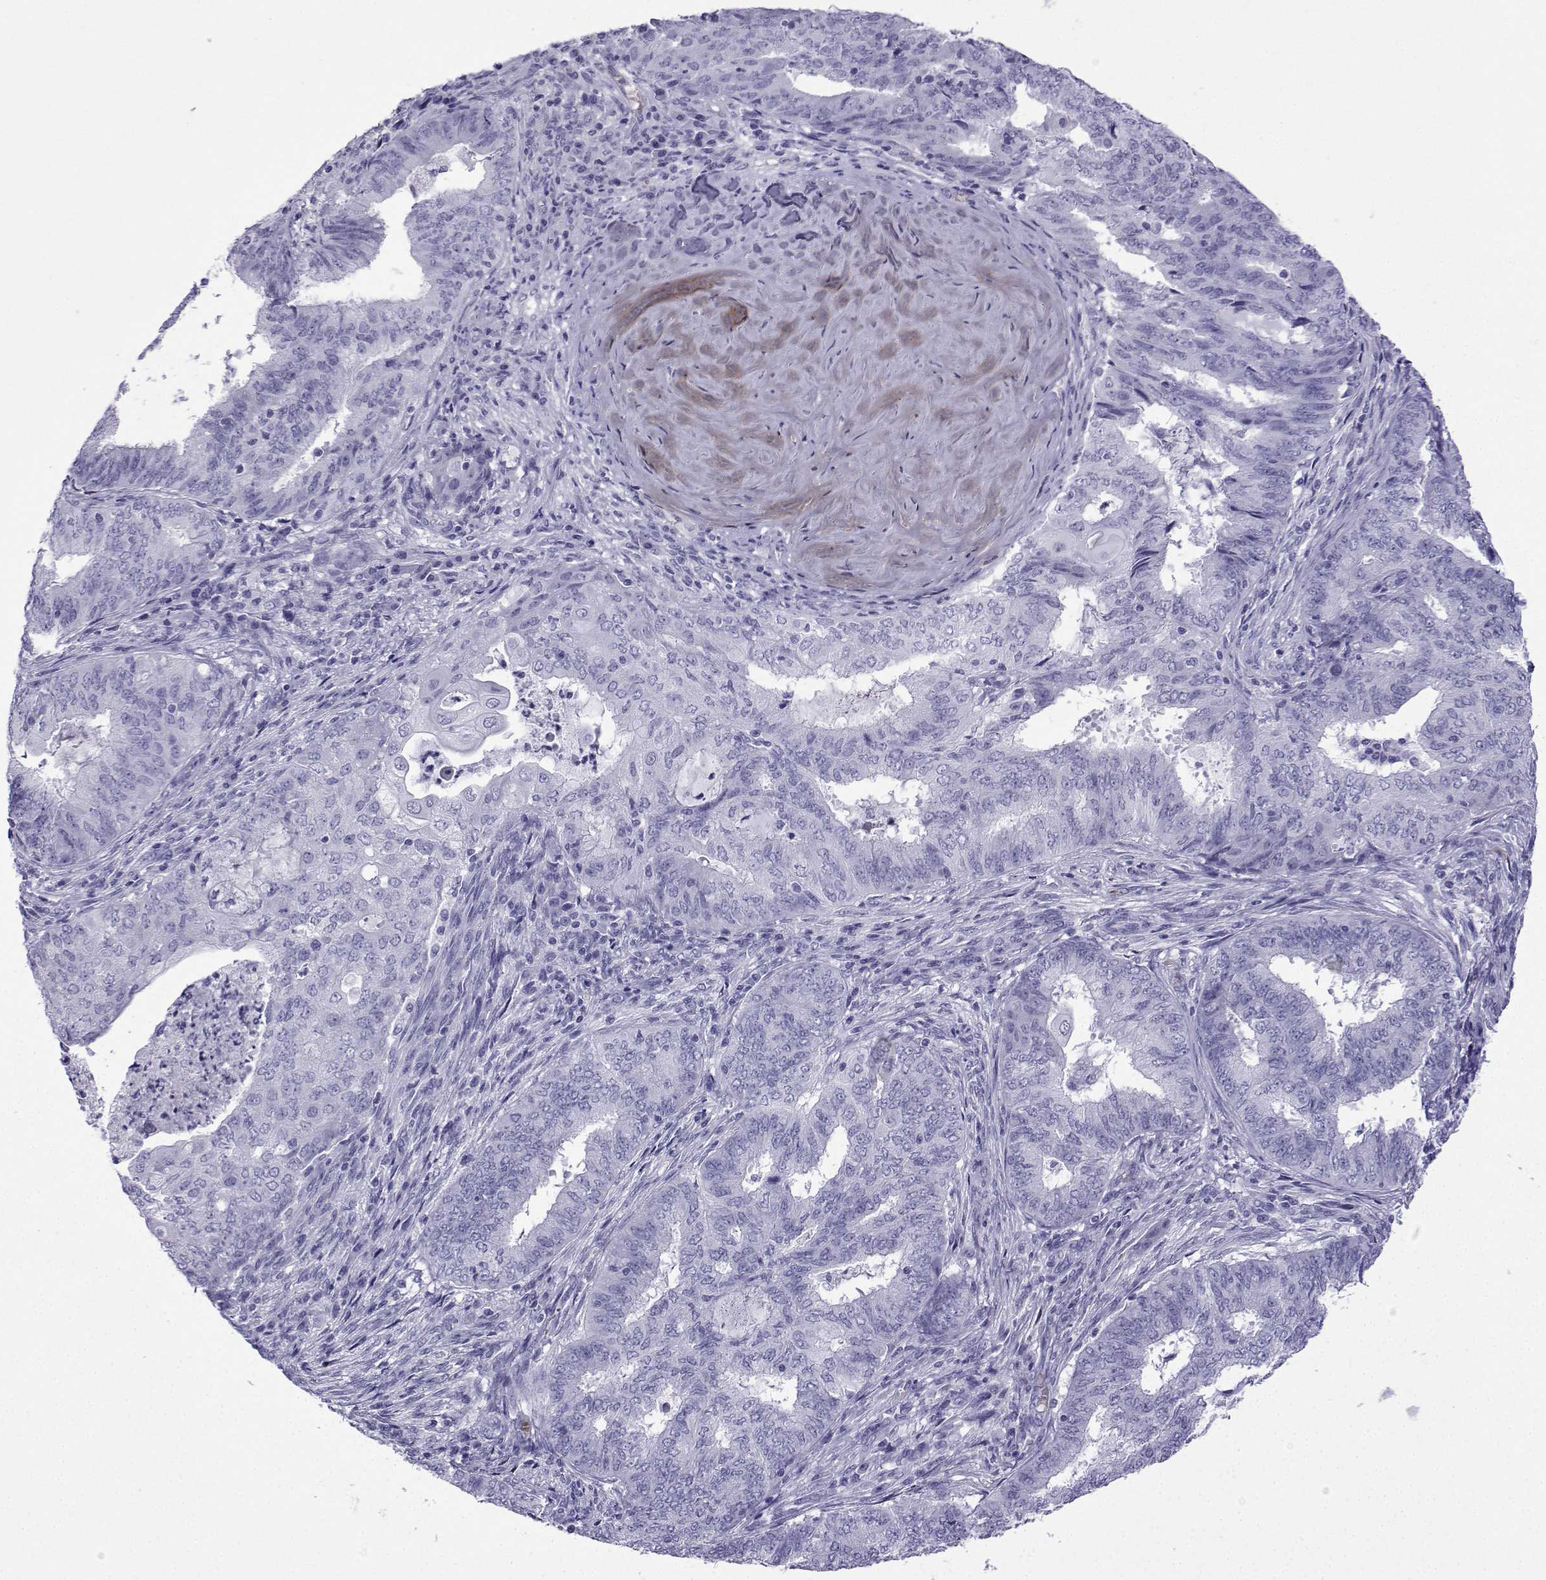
{"staining": {"intensity": "negative", "quantity": "none", "location": "none"}, "tissue": "endometrial cancer", "cell_type": "Tumor cells", "image_type": "cancer", "snomed": [{"axis": "morphology", "description": "Adenocarcinoma, NOS"}, {"axis": "topography", "description": "Endometrium"}], "caption": "Immunohistochemistry of human endometrial adenocarcinoma demonstrates no positivity in tumor cells. The staining was performed using DAB to visualize the protein expression in brown, while the nuclei were stained in blue with hematoxylin (Magnification: 20x).", "gene": "TRIM46", "patient": {"sex": "female", "age": 62}}